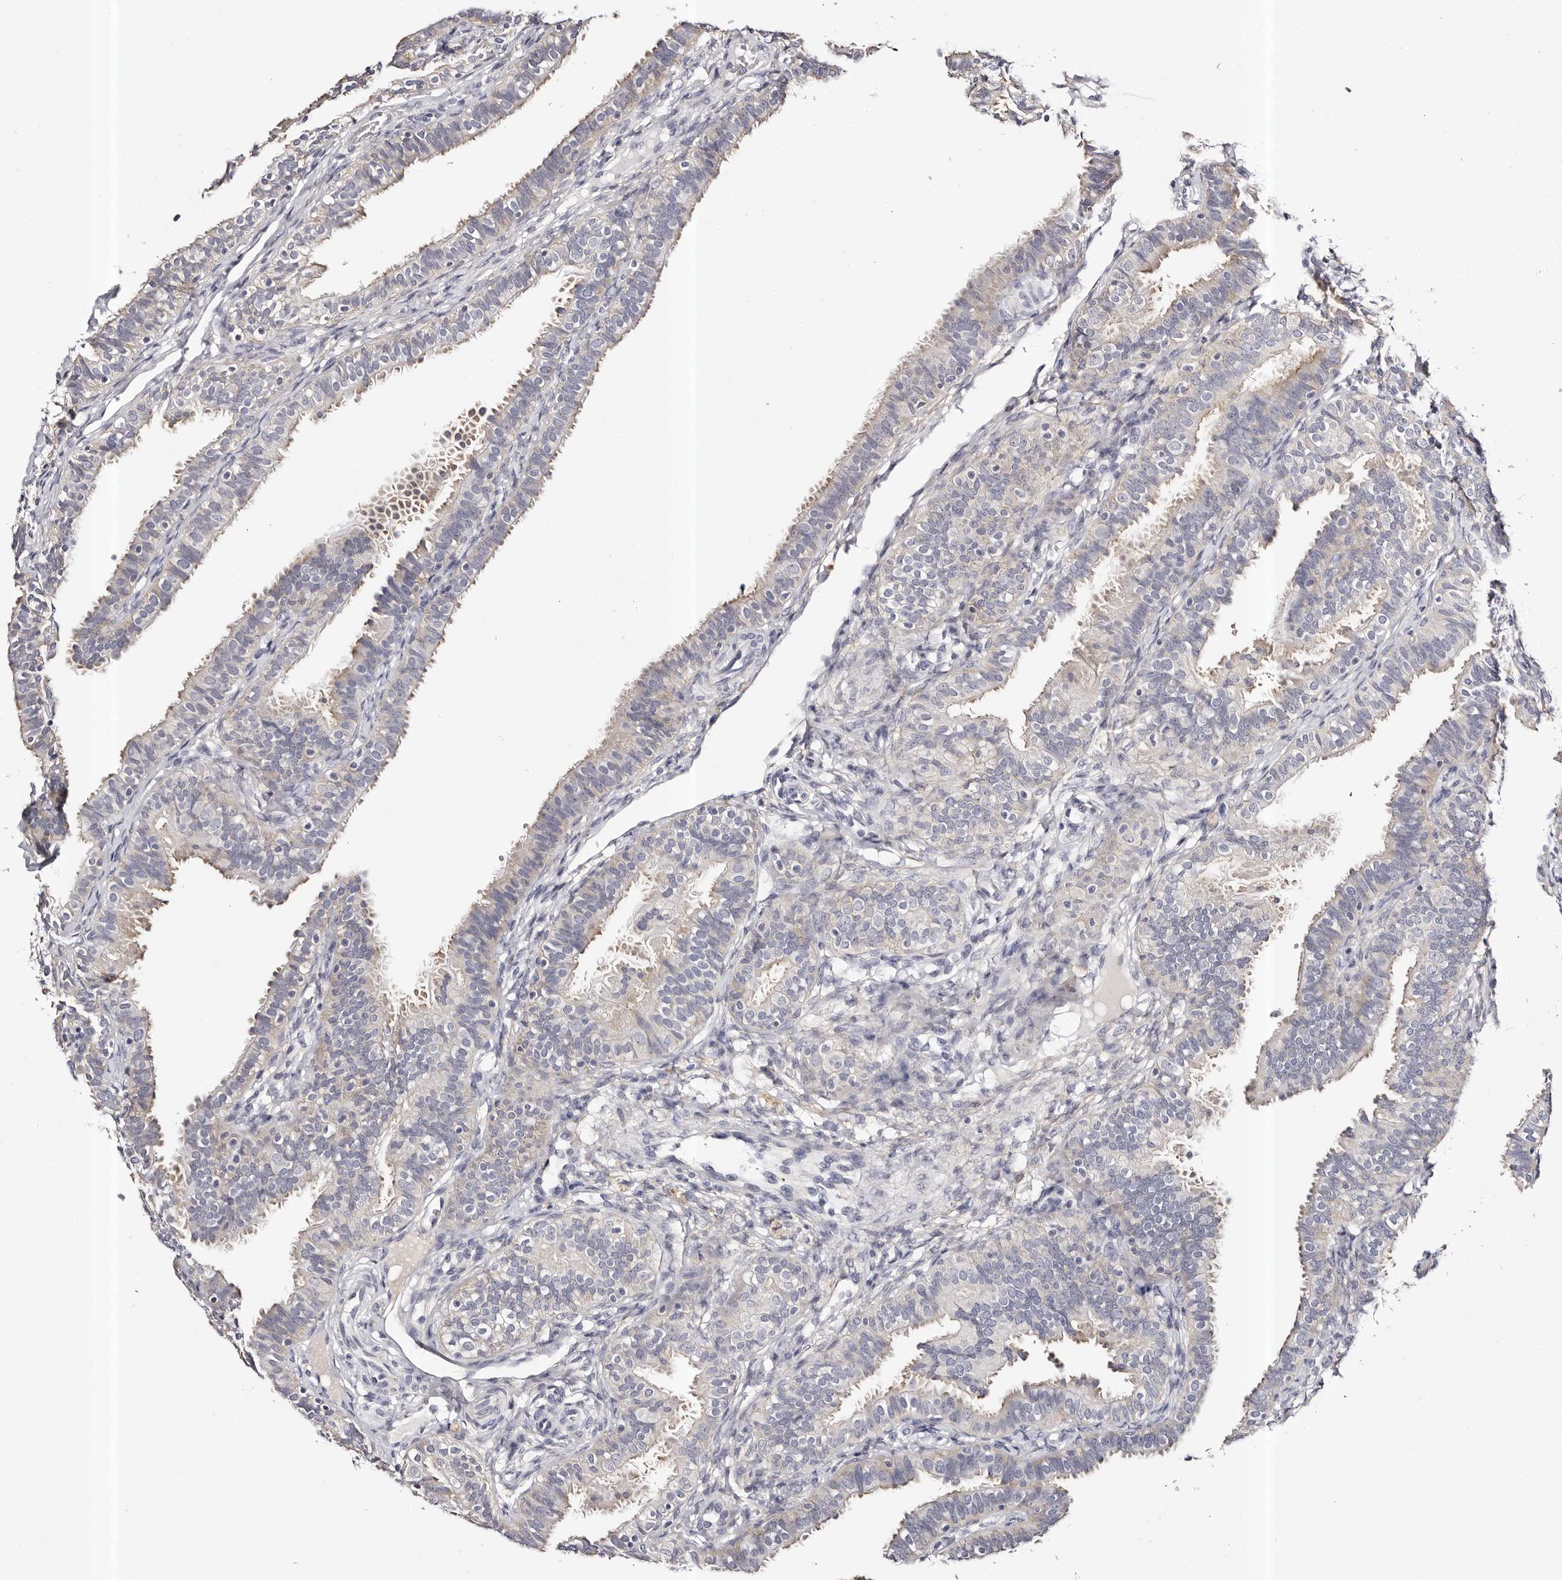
{"staining": {"intensity": "negative", "quantity": "none", "location": "none"}, "tissue": "fallopian tube", "cell_type": "Glandular cells", "image_type": "normal", "snomed": [{"axis": "morphology", "description": "Normal tissue, NOS"}, {"axis": "topography", "description": "Fallopian tube"}], "caption": "Human fallopian tube stained for a protein using immunohistochemistry (IHC) reveals no expression in glandular cells.", "gene": "ROM1", "patient": {"sex": "female", "age": 35}}